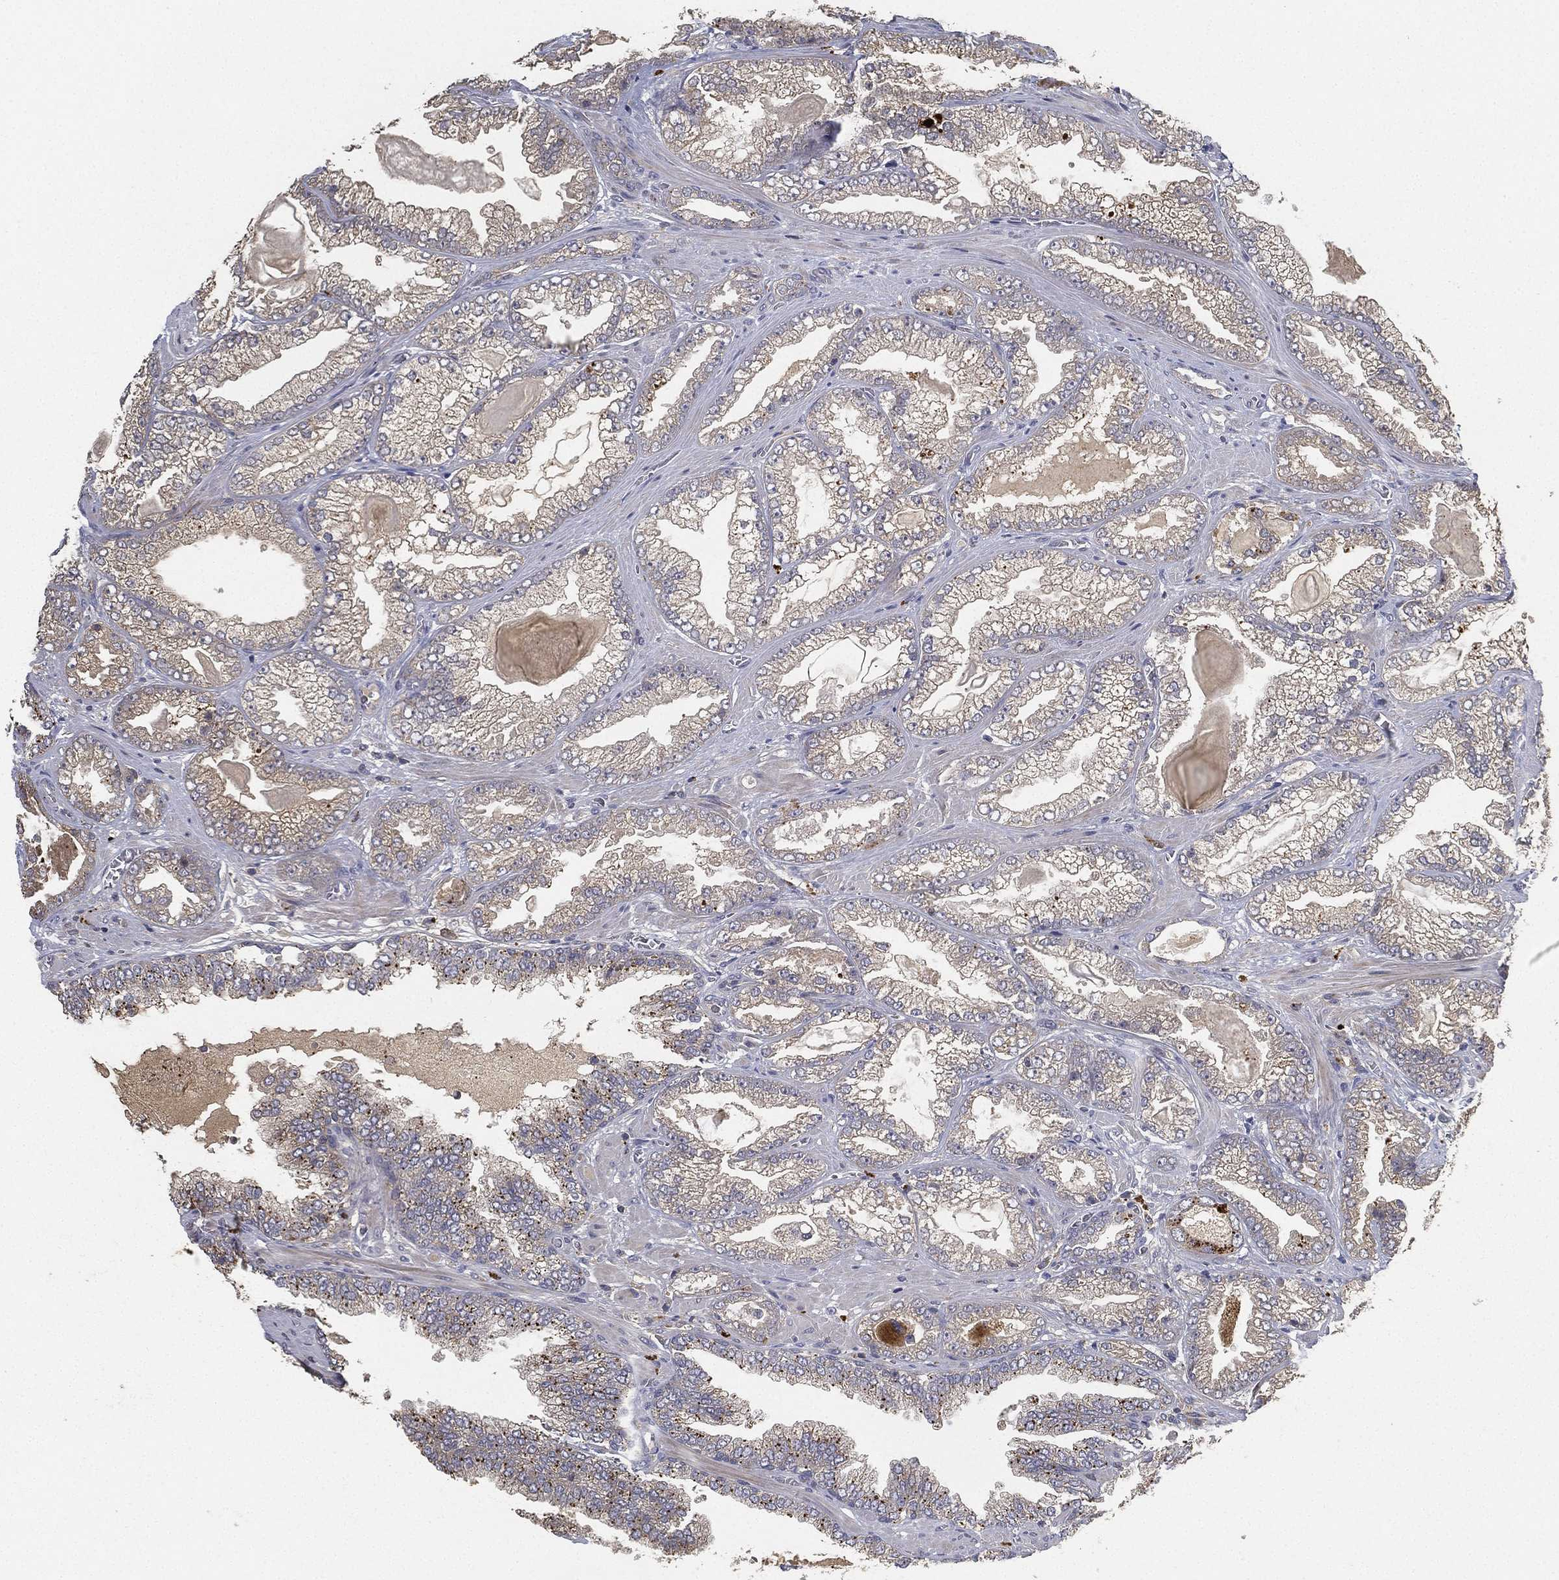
{"staining": {"intensity": "negative", "quantity": "none", "location": "none"}, "tissue": "prostate cancer", "cell_type": "Tumor cells", "image_type": "cancer", "snomed": [{"axis": "morphology", "description": "Adenocarcinoma, Low grade"}, {"axis": "topography", "description": "Prostate"}], "caption": "Photomicrograph shows no significant protein staining in tumor cells of prostate cancer (adenocarcinoma (low-grade)).", "gene": "CFAP251", "patient": {"sex": "male", "age": 57}}